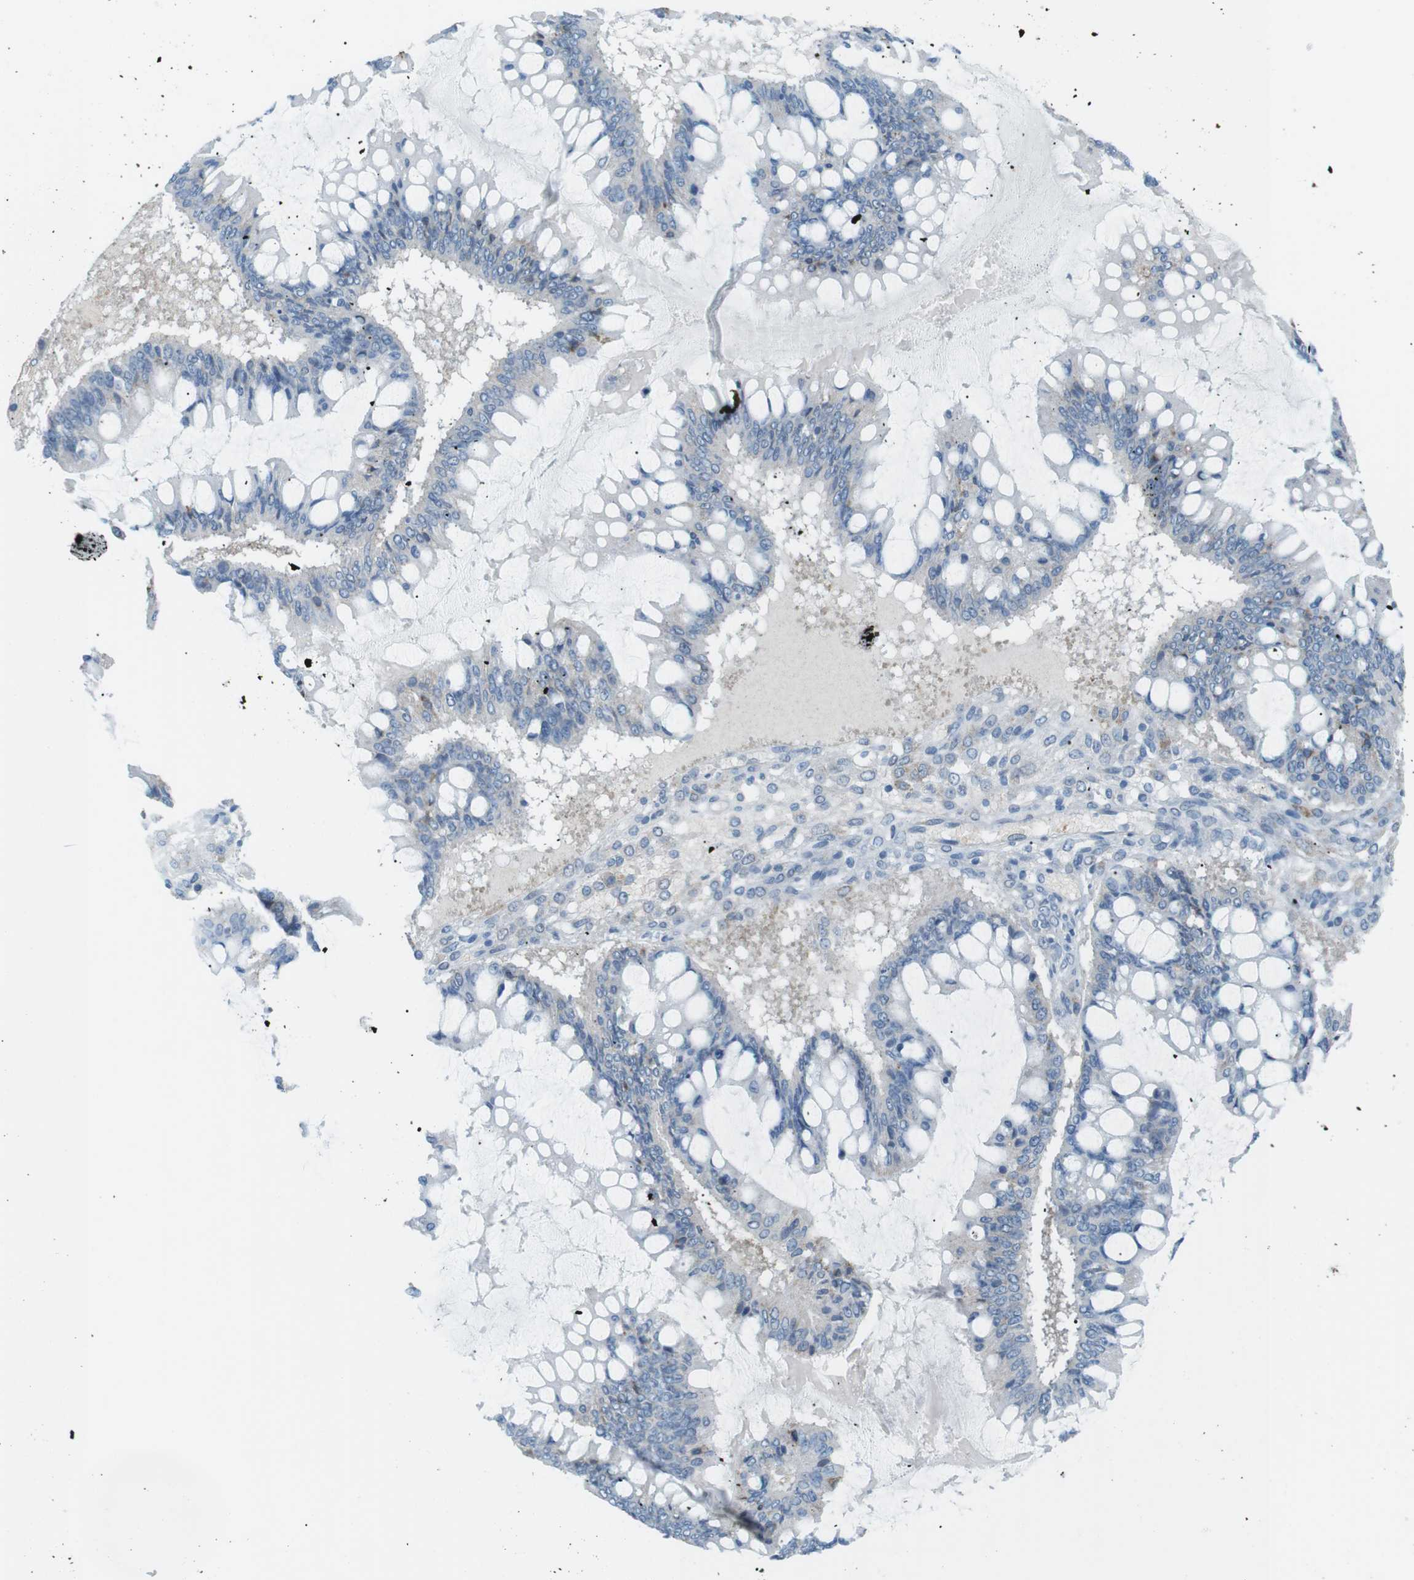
{"staining": {"intensity": "negative", "quantity": "none", "location": "none"}, "tissue": "ovarian cancer", "cell_type": "Tumor cells", "image_type": "cancer", "snomed": [{"axis": "morphology", "description": "Cystadenocarcinoma, mucinous, NOS"}, {"axis": "topography", "description": "Ovary"}], "caption": "Immunohistochemical staining of human ovarian cancer (mucinous cystadenocarcinoma) reveals no significant staining in tumor cells.", "gene": "VAMP1", "patient": {"sex": "female", "age": 73}}